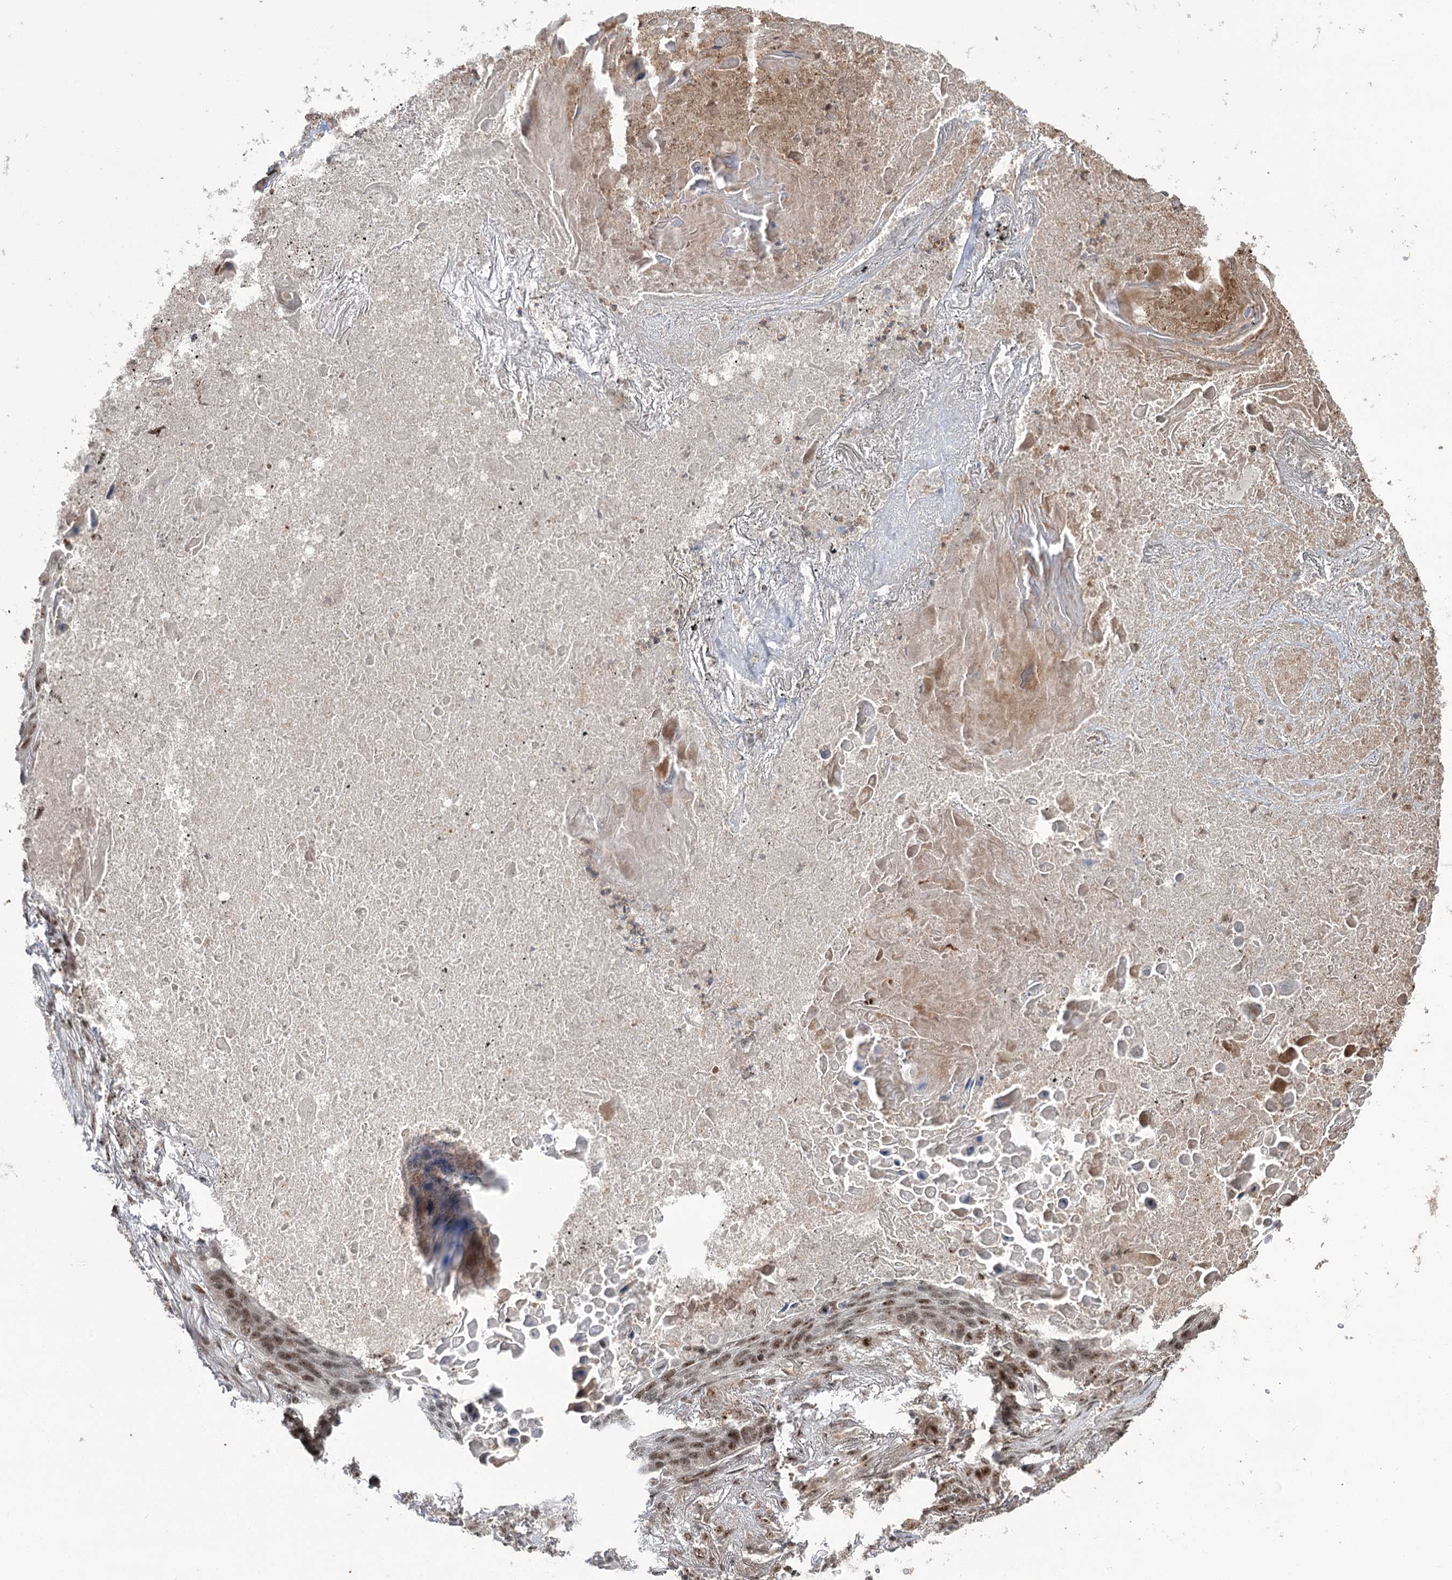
{"staining": {"intensity": "moderate", "quantity": ">75%", "location": "nuclear"}, "tissue": "lung cancer", "cell_type": "Tumor cells", "image_type": "cancer", "snomed": [{"axis": "morphology", "description": "Squamous cell carcinoma, NOS"}, {"axis": "topography", "description": "Lung"}], "caption": "IHC micrograph of lung cancer stained for a protein (brown), which reveals medium levels of moderate nuclear positivity in approximately >75% of tumor cells.", "gene": "ERCC3", "patient": {"sex": "female", "age": 63}}